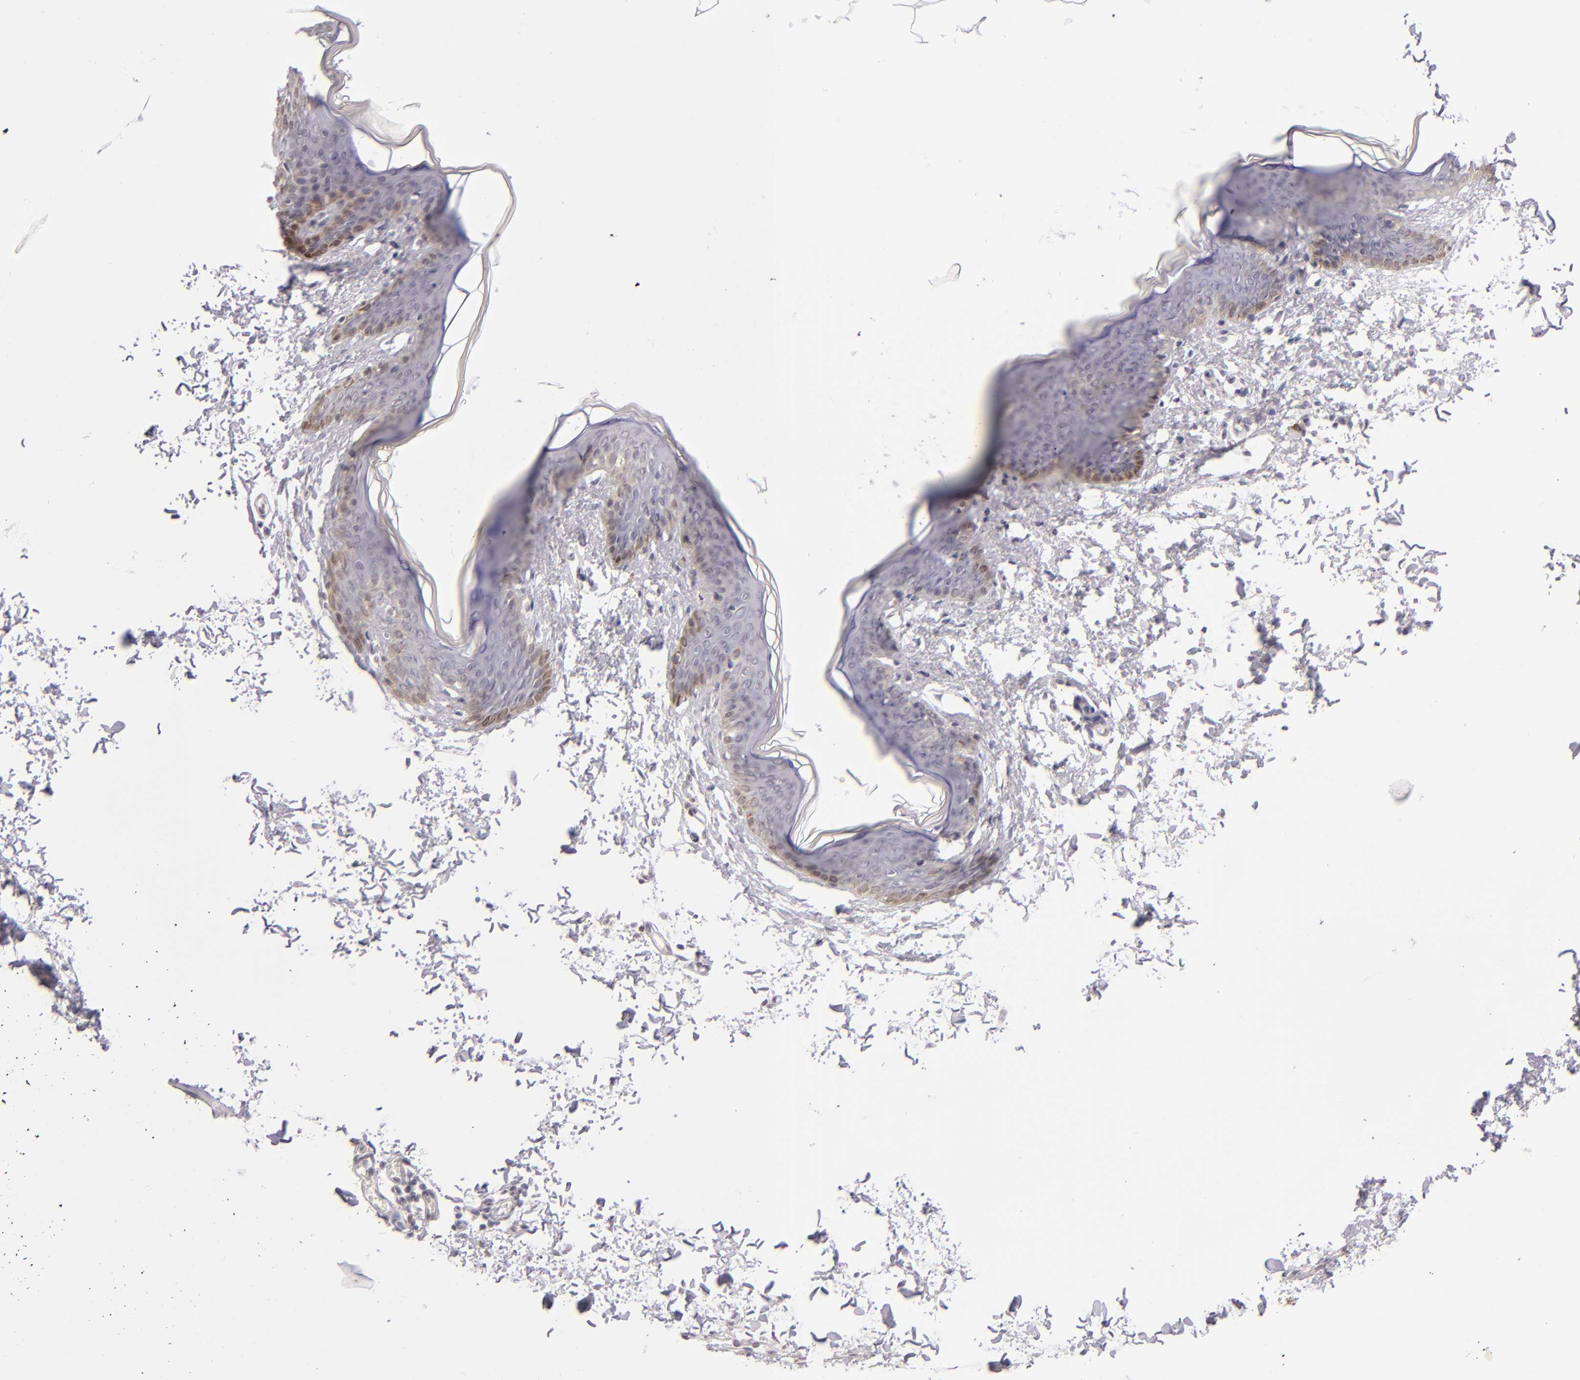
{"staining": {"intensity": "negative", "quantity": "none", "location": "none"}, "tissue": "skin", "cell_type": "Fibroblasts", "image_type": "normal", "snomed": [{"axis": "morphology", "description": "Normal tissue, NOS"}, {"axis": "topography", "description": "Skin"}], "caption": "High power microscopy photomicrograph of an IHC photomicrograph of normal skin, revealing no significant staining in fibroblasts.", "gene": "CD40", "patient": {"sex": "female", "age": 17}}